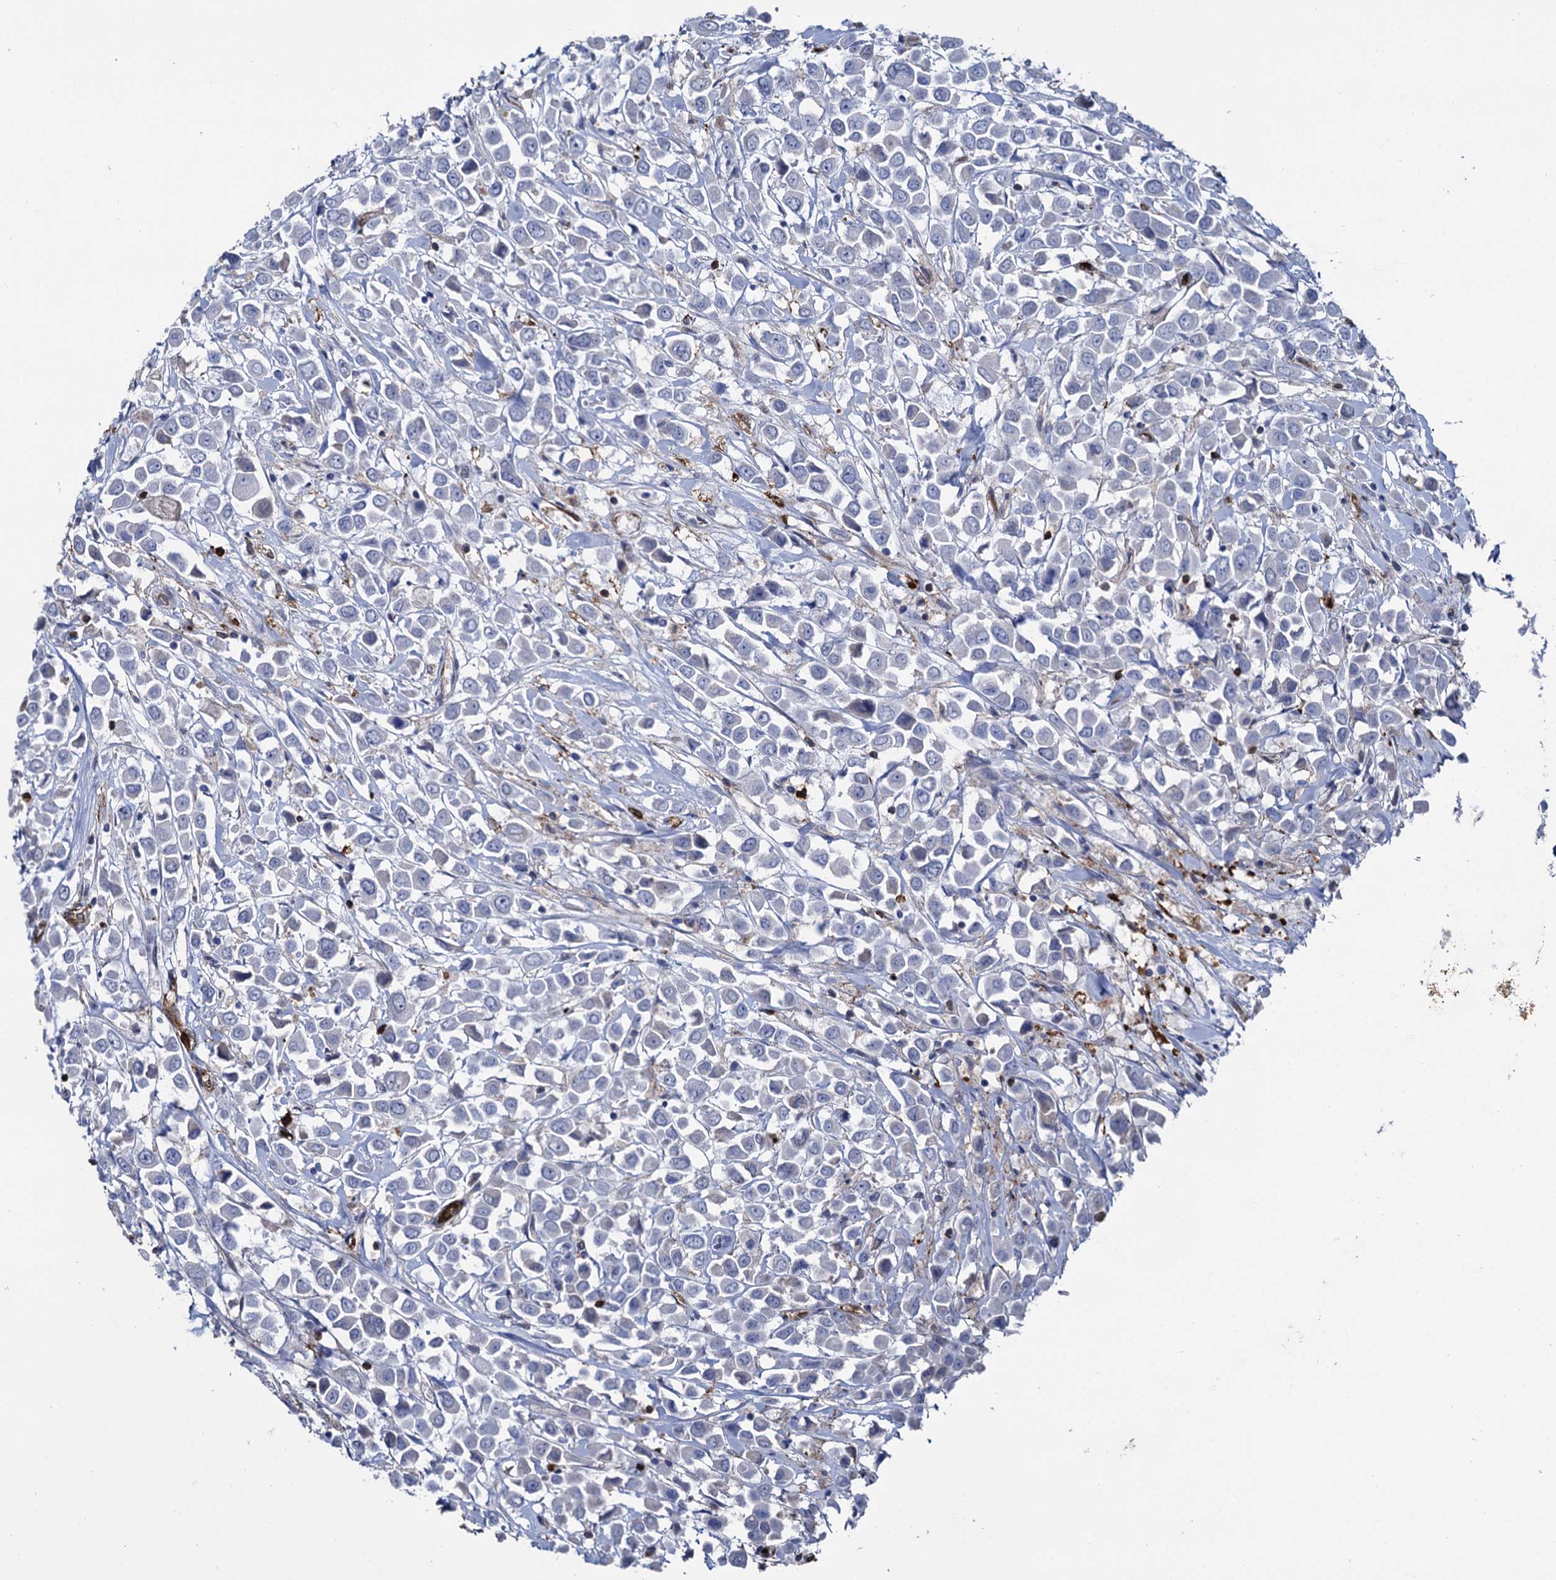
{"staining": {"intensity": "negative", "quantity": "none", "location": "none"}, "tissue": "breast cancer", "cell_type": "Tumor cells", "image_type": "cancer", "snomed": [{"axis": "morphology", "description": "Duct carcinoma"}, {"axis": "topography", "description": "Breast"}], "caption": "Immunohistochemical staining of human intraductal carcinoma (breast) reveals no significant expression in tumor cells.", "gene": "FABP5", "patient": {"sex": "female", "age": 61}}